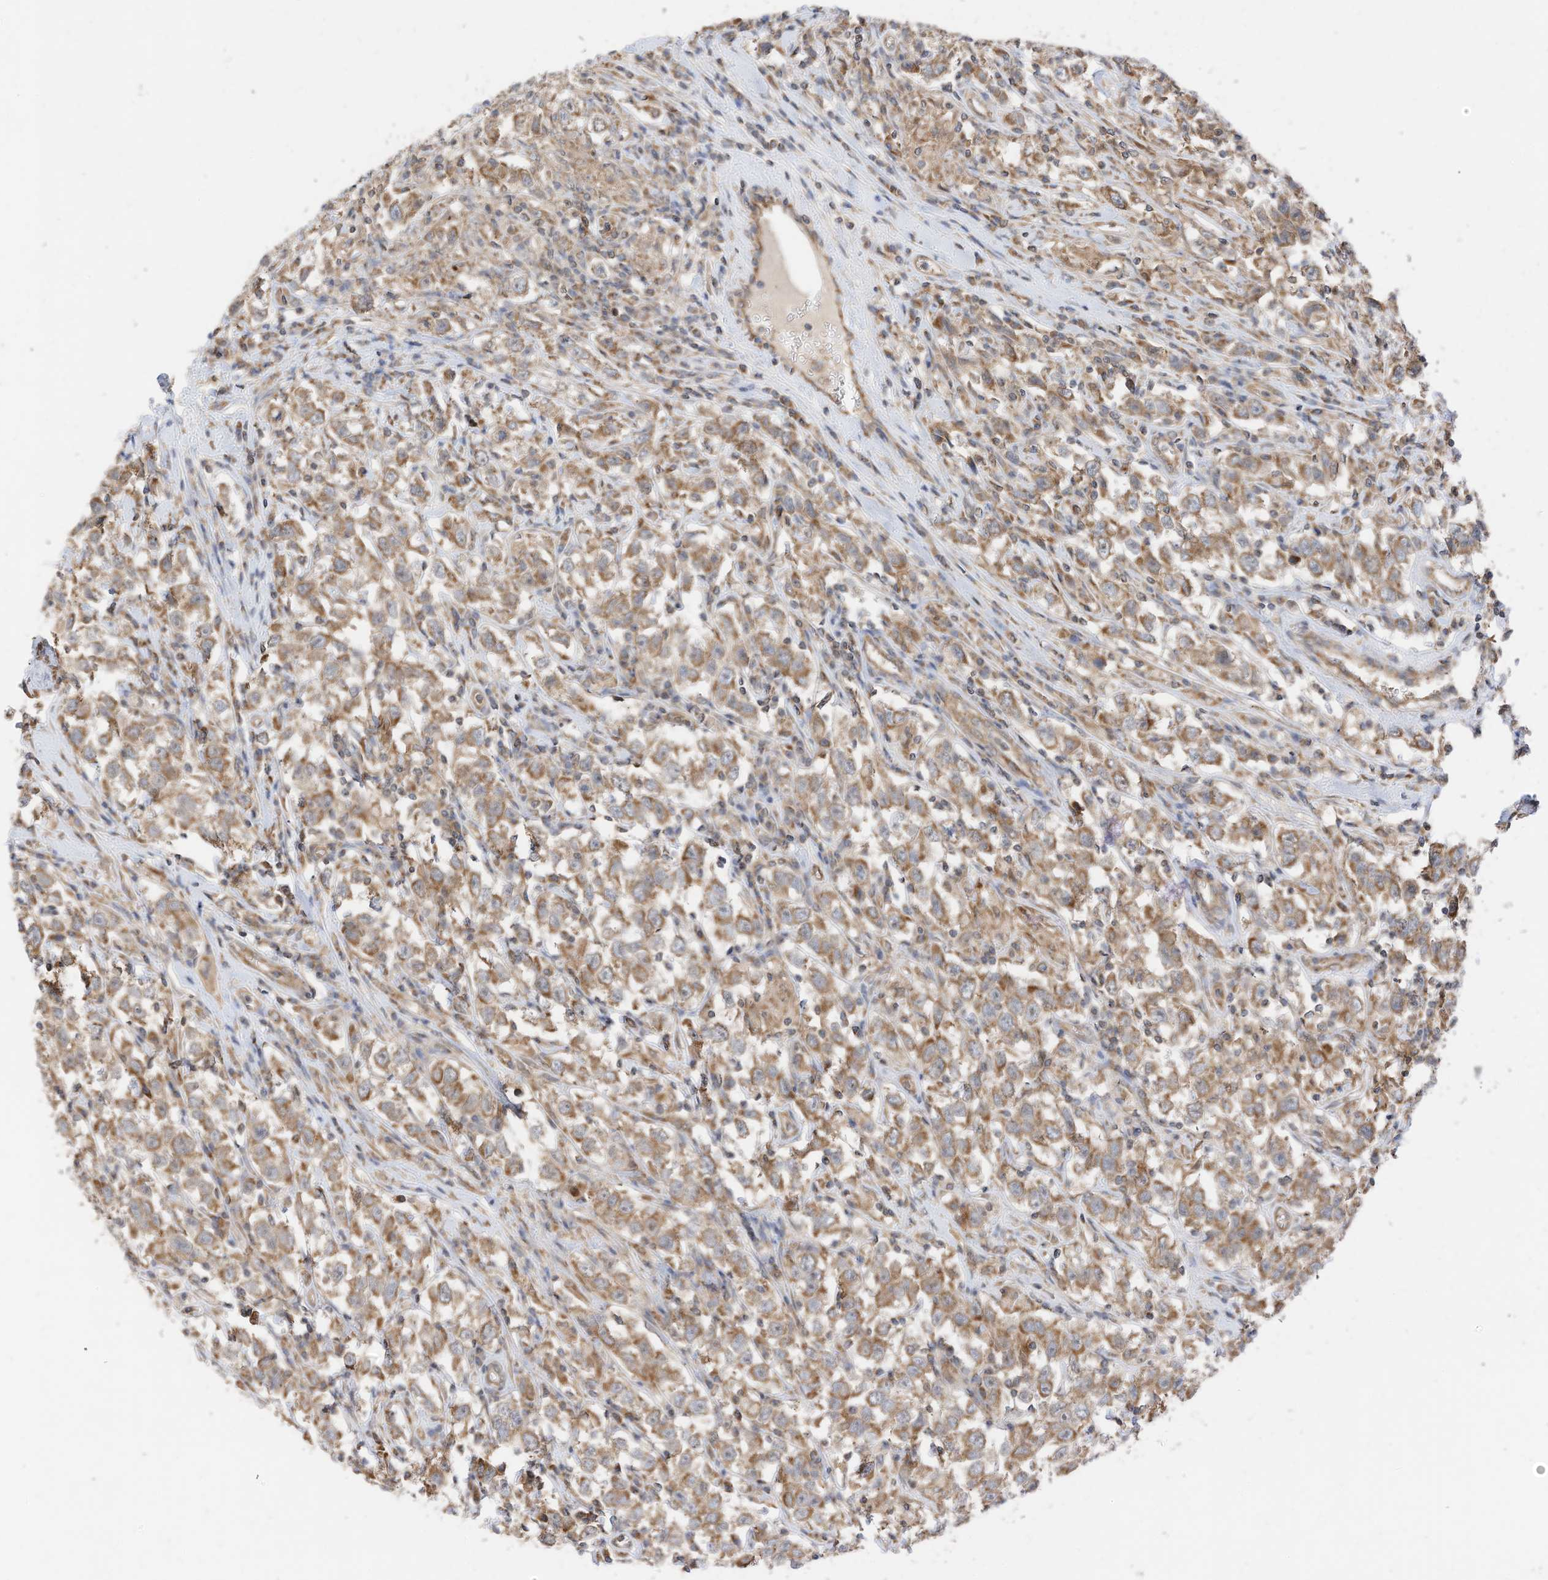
{"staining": {"intensity": "moderate", "quantity": ">75%", "location": "cytoplasmic/membranous"}, "tissue": "testis cancer", "cell_type": "Tumor cells", "image_type": "cancer", "snomed": [{"axis": "morphology", "description": "Seminoma, NOS"}, {"axis": "topography", "description": "Testis"}], "caption": "The image demonstrates immunohistochemical staining of testis seminoma. There is moderate cytoplasmic/membranous staining is identified in about >75% of tumor cells.", "gene": "METTL6", "patient": {"sex": "male", "age": 41}}